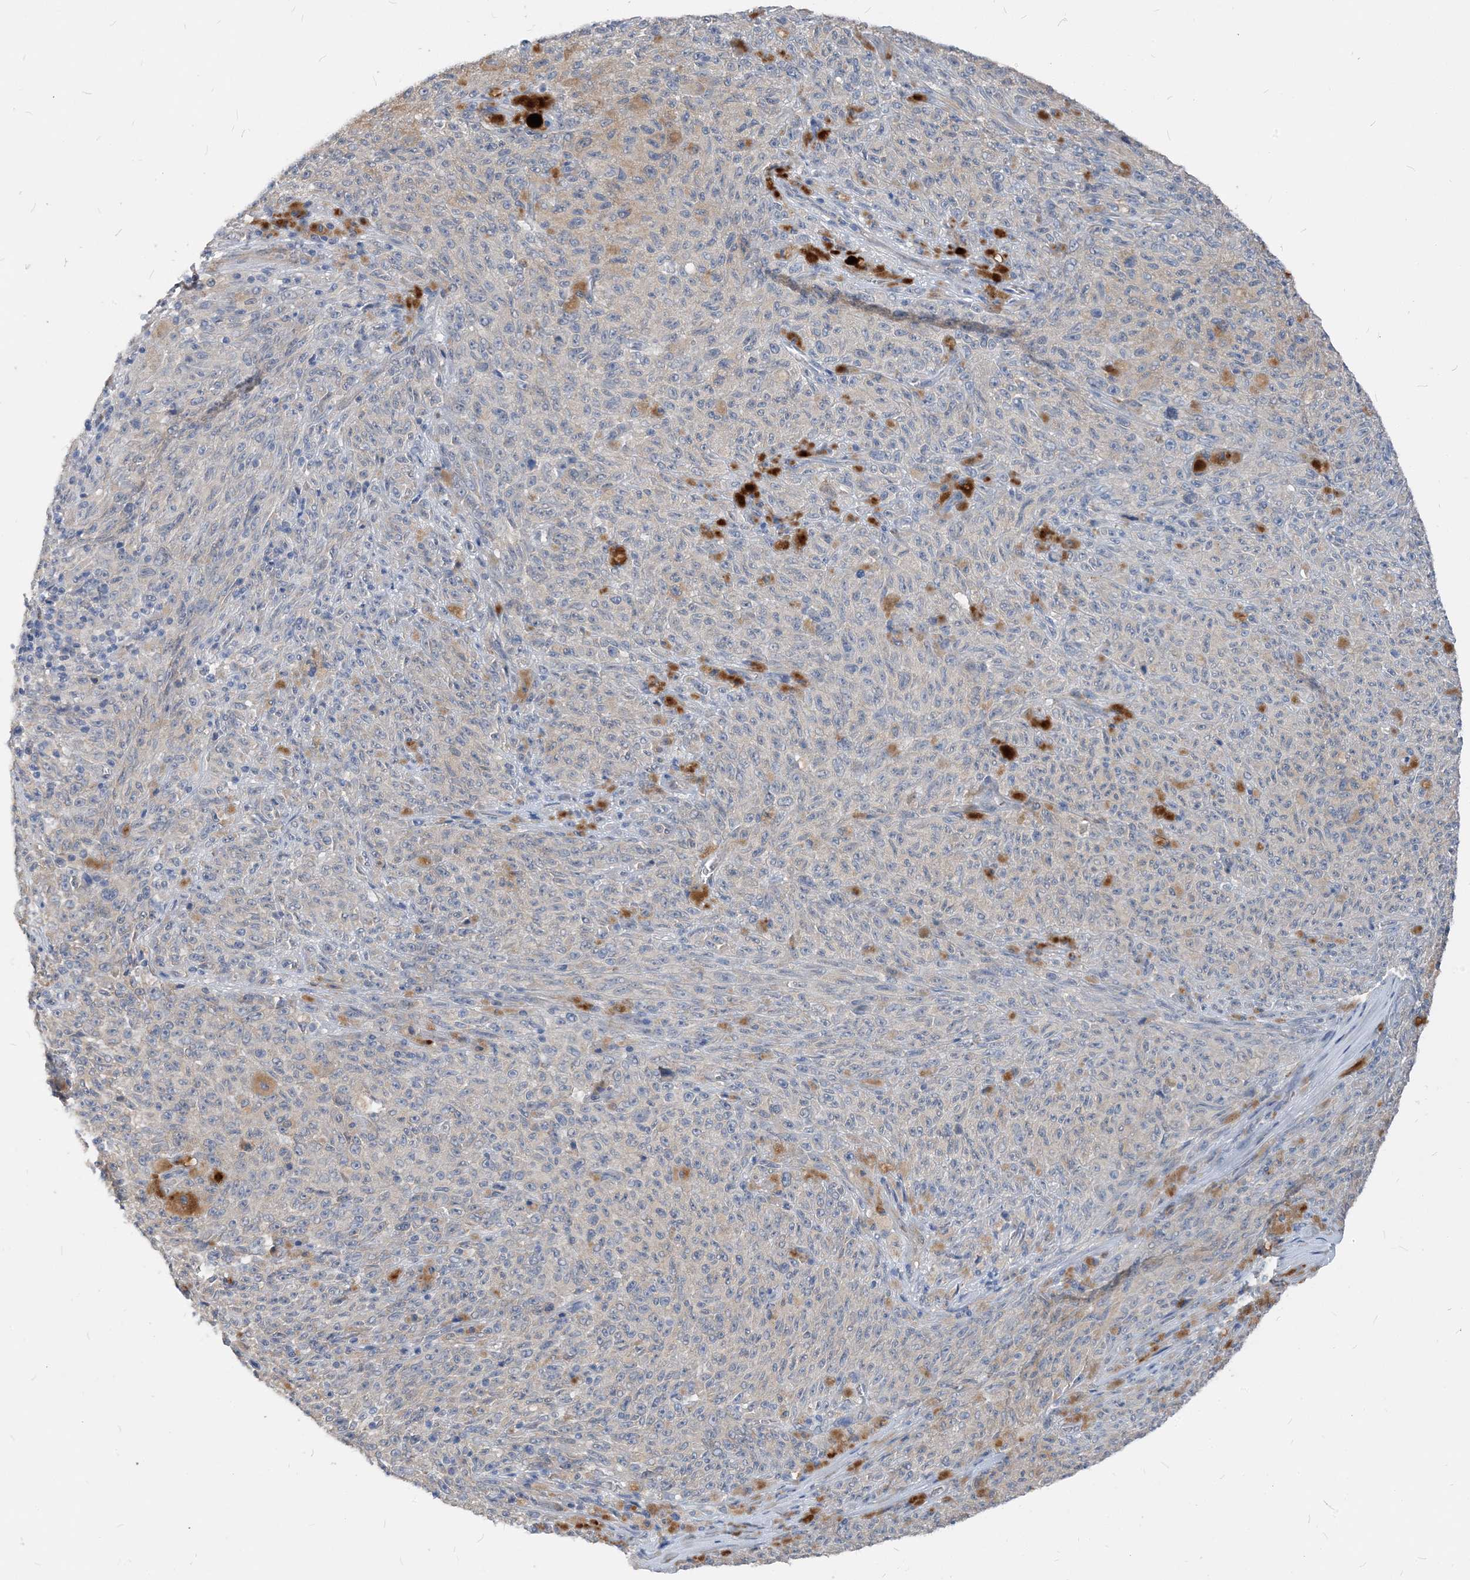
{"staining": {"intensity": "negative", "quantity": "none", "location": "none"}, "tissue": "melanoma", "cell_type": "Tumor cells", "image_type": "cancer", "snomed": [{"axis": "morphology", "description": "Malignant melanoma, NOS"}, {"axis": "topography", "description": "Skin"}], "caption": "Image shows no protein expression in tumor cells of malignant melanoma tissue.", "gene": "NCOA7", "patient": {"sex": "female", "age": 82}}